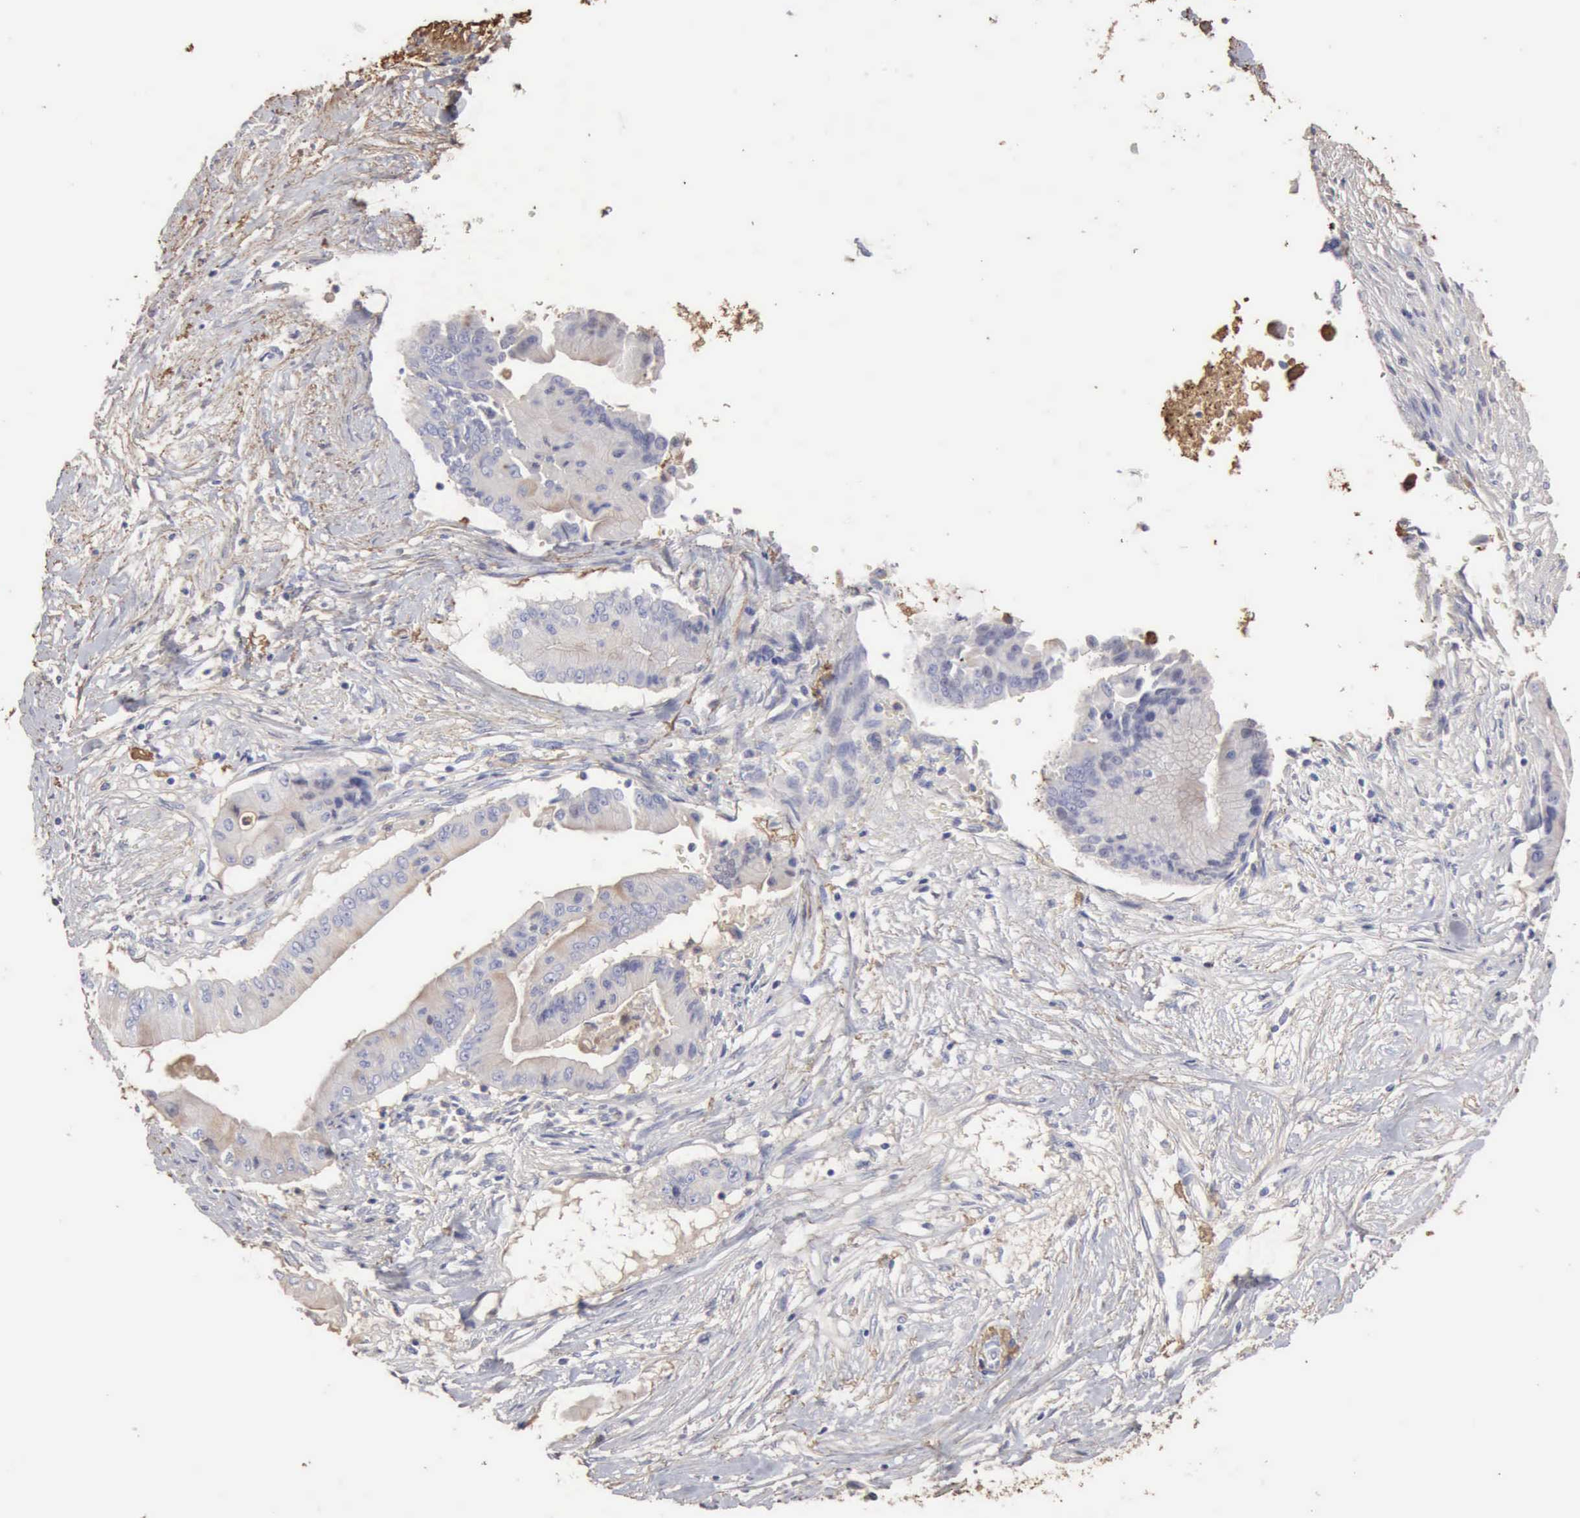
{"staining": {"intensity": "negative", "quantity": "none", "location": "none"}, "tissue": "pancreatic cancer", "cell_type": "Tumor cells", "image_type": "cancer", "snomed": [{"axis": "morphology", "description": "Adenocarcinoma, NOS"}, {"axis": "topography", "description": "Pancreas"}], "caption": "This is an immunohistochemistry (IHC) histopathology image of pancreatic adenocarcinoma. There is no positivity in tumor cells.", "gene": "SERPINA1", "patient": {"sex": "male", "age": 62}}